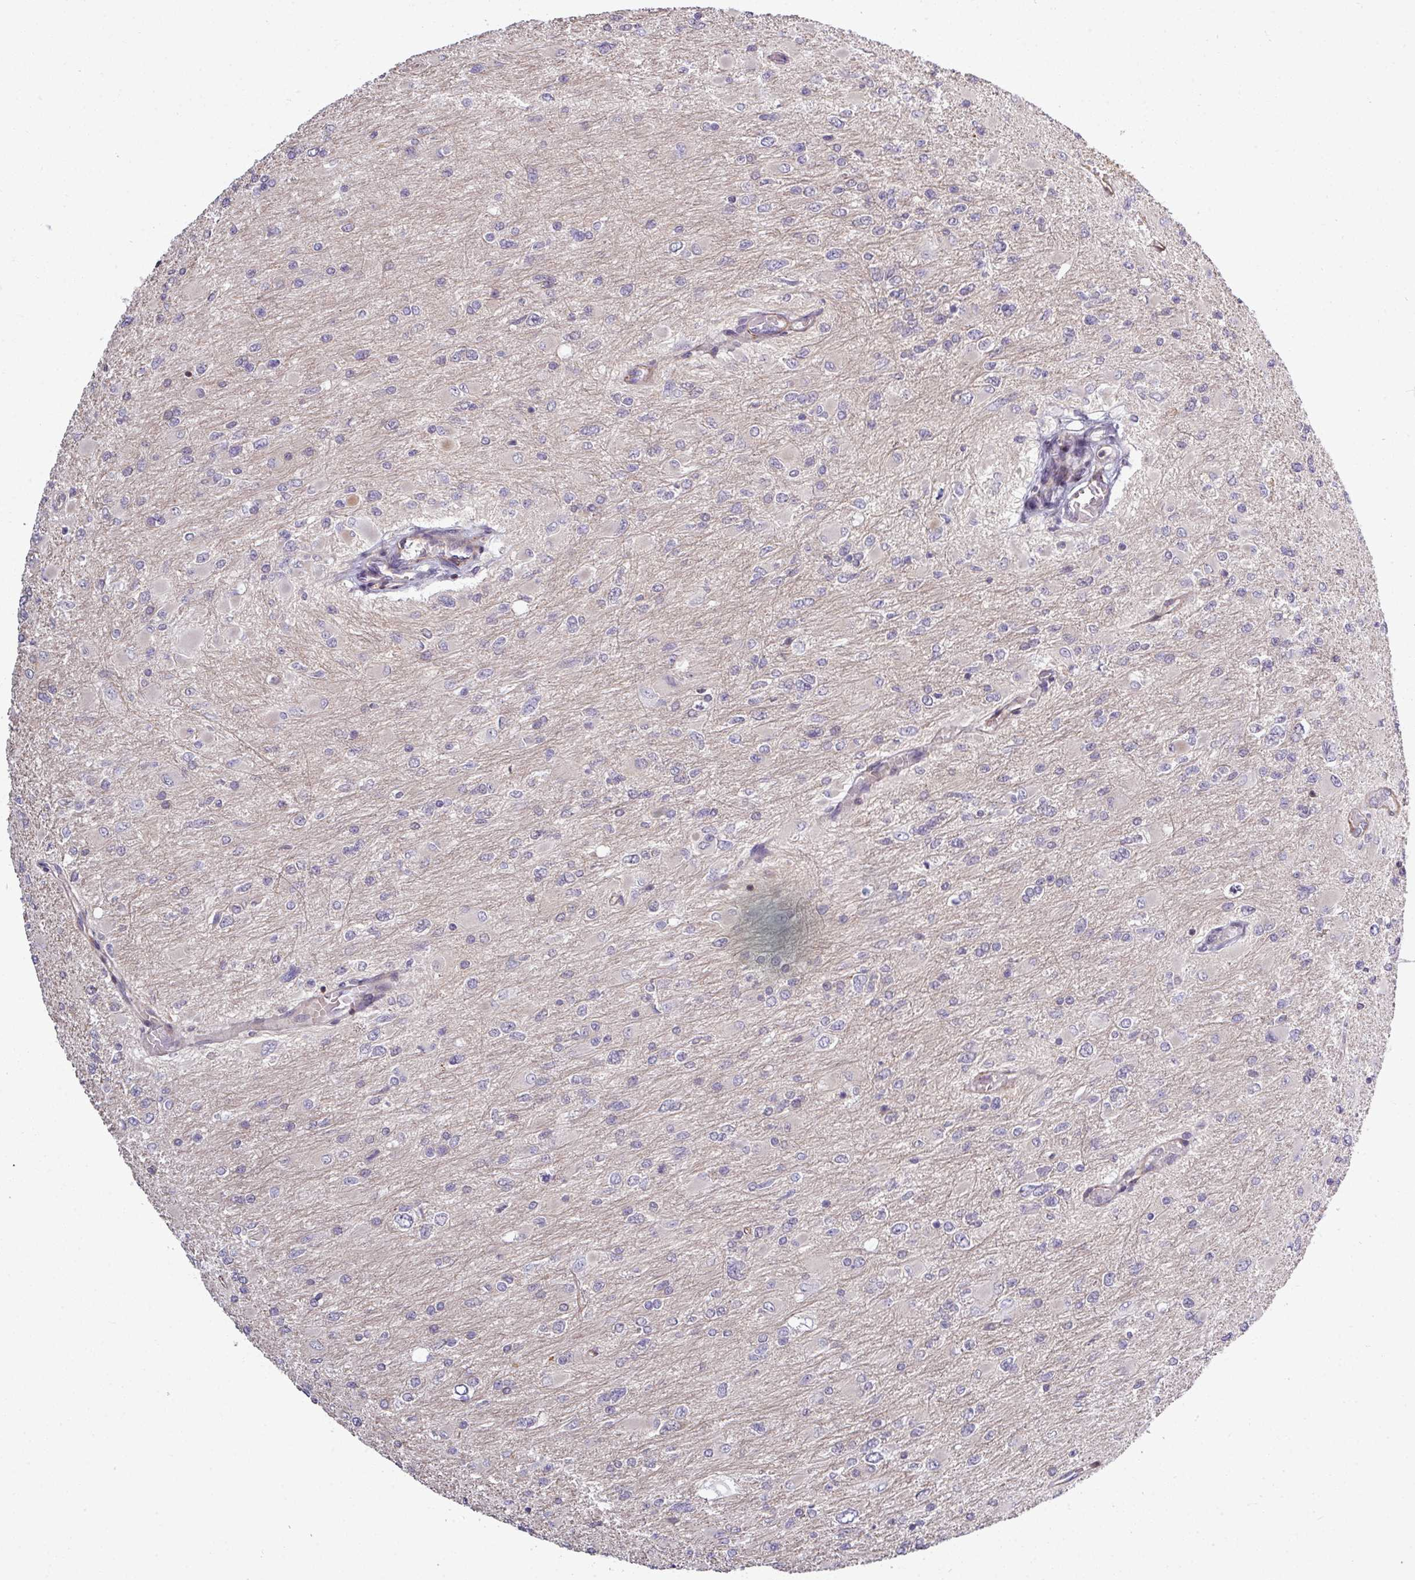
{"staining": {"intensity": "negative", "quantity": "none", "location": "none"}, "tissue": "glioma", "cell_type": "Tumor cells", "image_type": "cancer", "snomed": [{"axis": "morphology", "description": "Glioma, malignant, High grade"}, {"axis": "topography", "description": "Cerebral cortex"}], "caption": "High-grade glioma (malignant) stained for a protein using immunohistochemistry (IHC) demonstrates no expression tumor cells.", "gene": "TUSC3", "patient": {"sex": "female", "age": 36}}